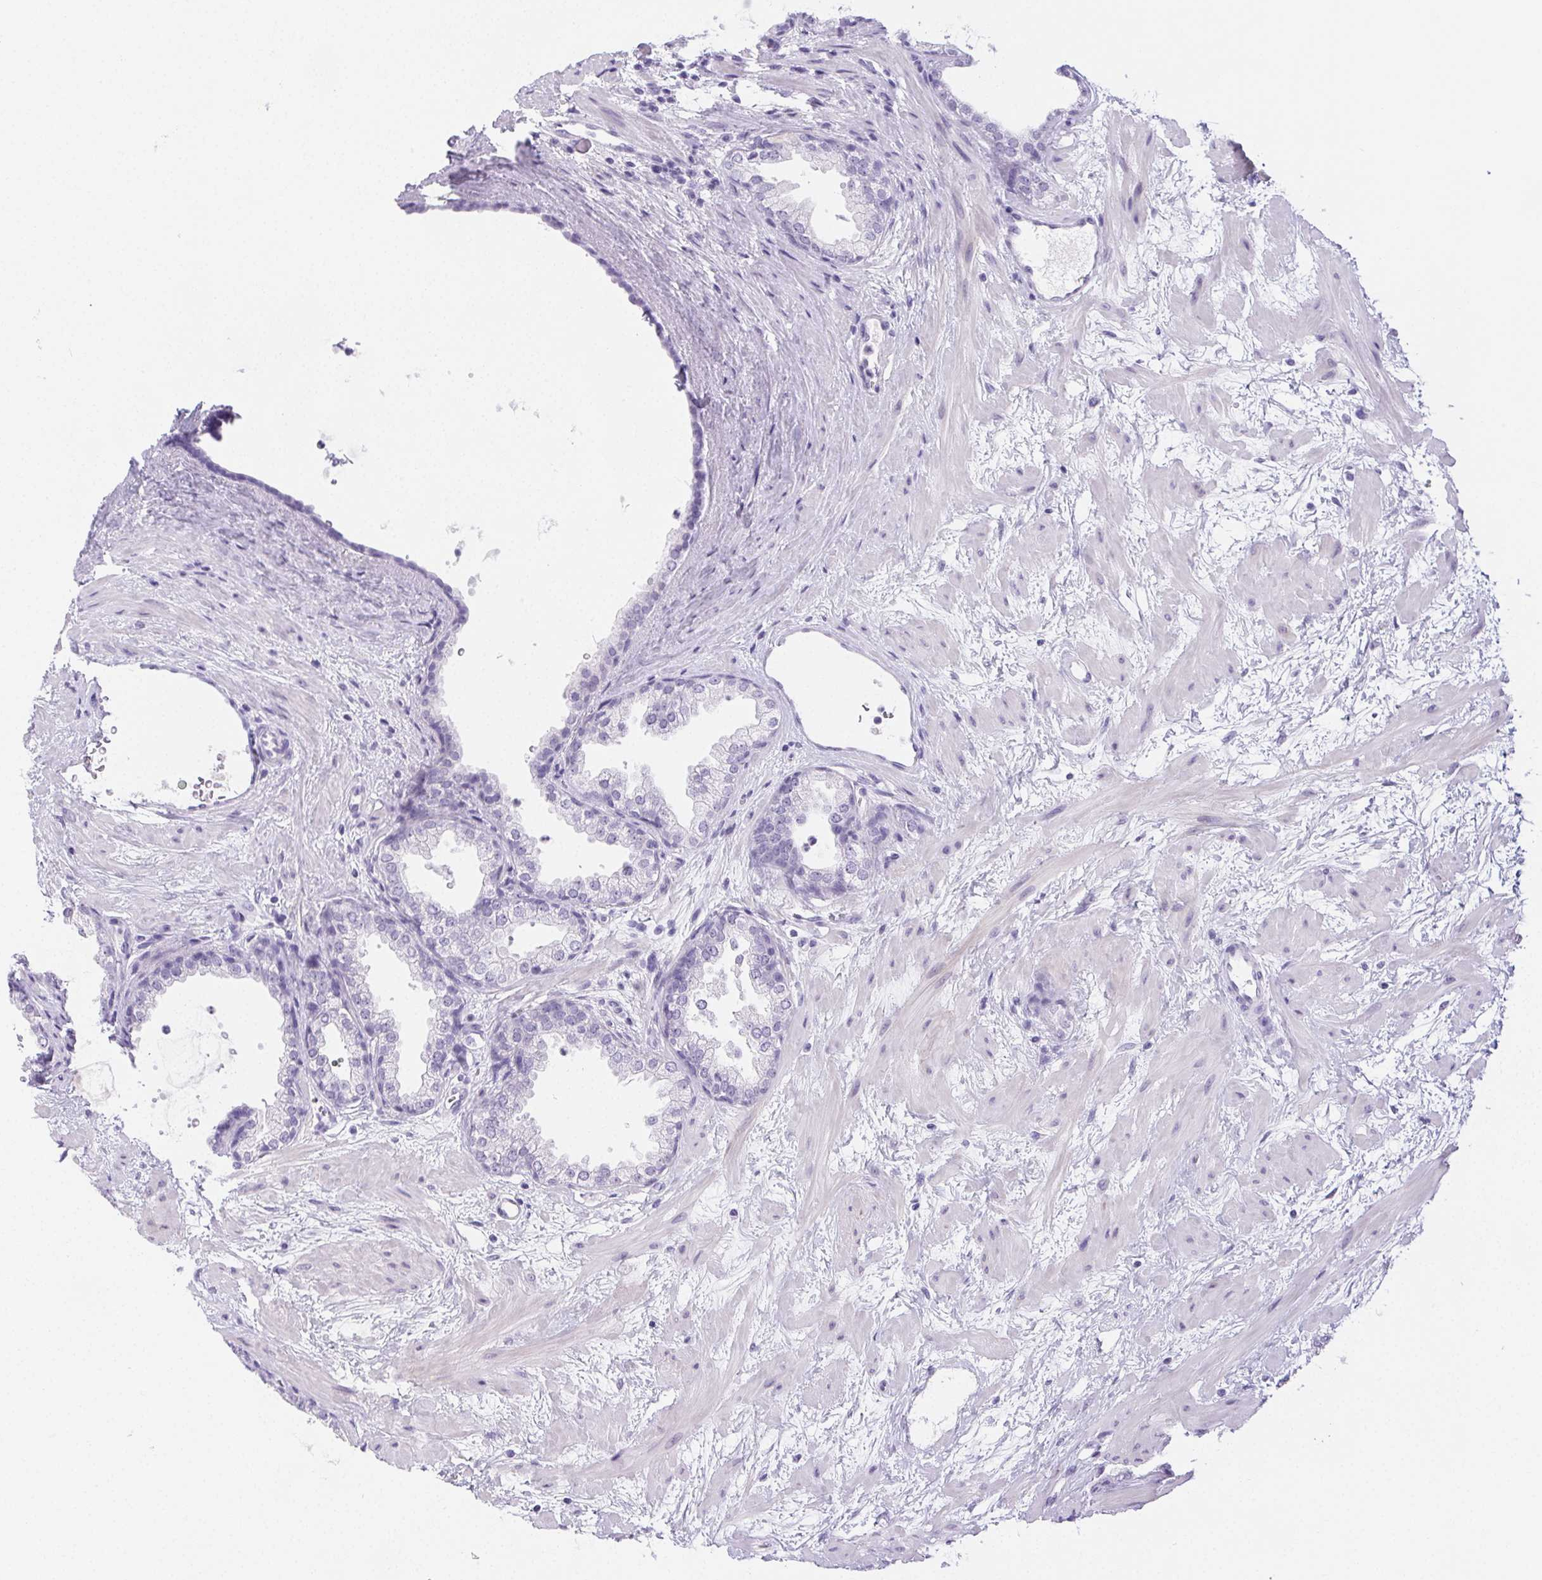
{"staining": {"intensity": "negative", "quantity": "none", "location": "none"}, "tissue": "prostate", "cell_type": "Glandular cells", "image_type": "normal", "snomed": [{"axis": "morphology", "description": "Normal tissue, NOS"}, {"axis": "topography", "description": "Prostate"}], "caption": "High magnification brightfield microscopy of unremarkable prostate stained with DAB (3,3'-diaminobenzidine) (brown) and counterstained with hematoxylin (blue): glandular cells show no significant positivity. The staining is performed using DAB brown chromogen with nuclei counter-stained in using hematoxylin.", "gene": "ST8SIA3", "patient": {"sex": "male", "age": 37}}